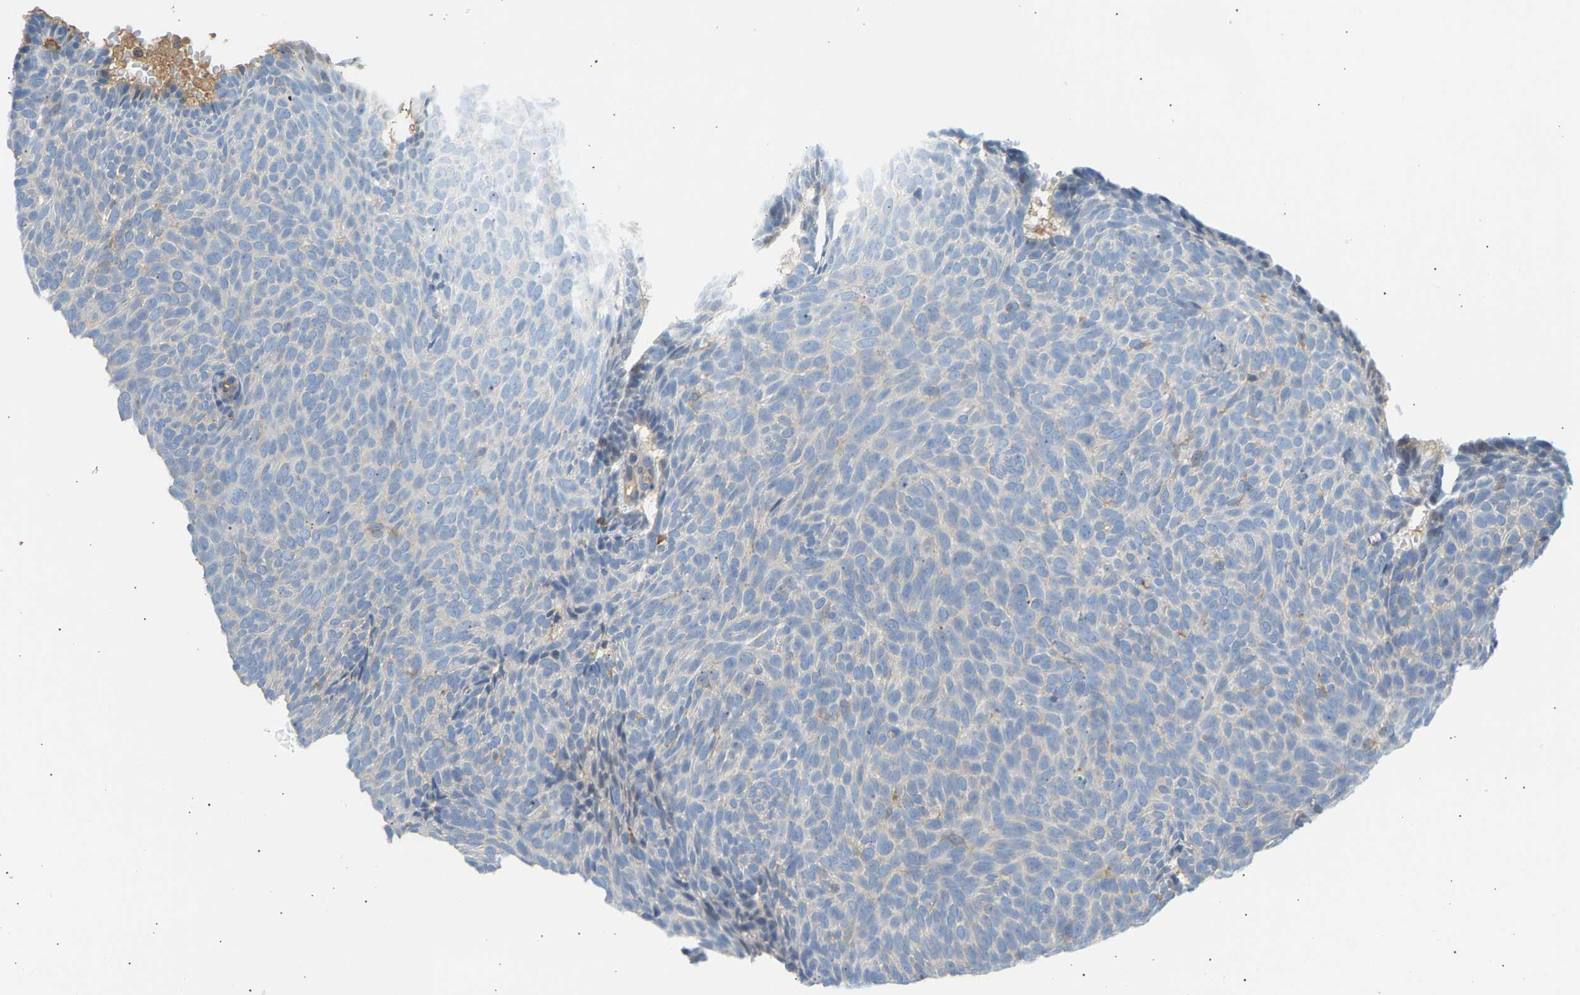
{"staining": {"intensity": "negative", "quantity": "none", "location": "none"}, "tissue": "skin cancer", "cell_type": "Tumor cells", "image_type": "cancer", "snomed": [{"axis": "morphology", "description": "Basal cell carcinoma"}, {"axis": "topography", "description": "Skin"}], "caption": "The photomicrograph exhibits no staining of tumor cells in skin cancer.", "gene": "FNBP1", "patient": {"sex": "male", "age": 61}}